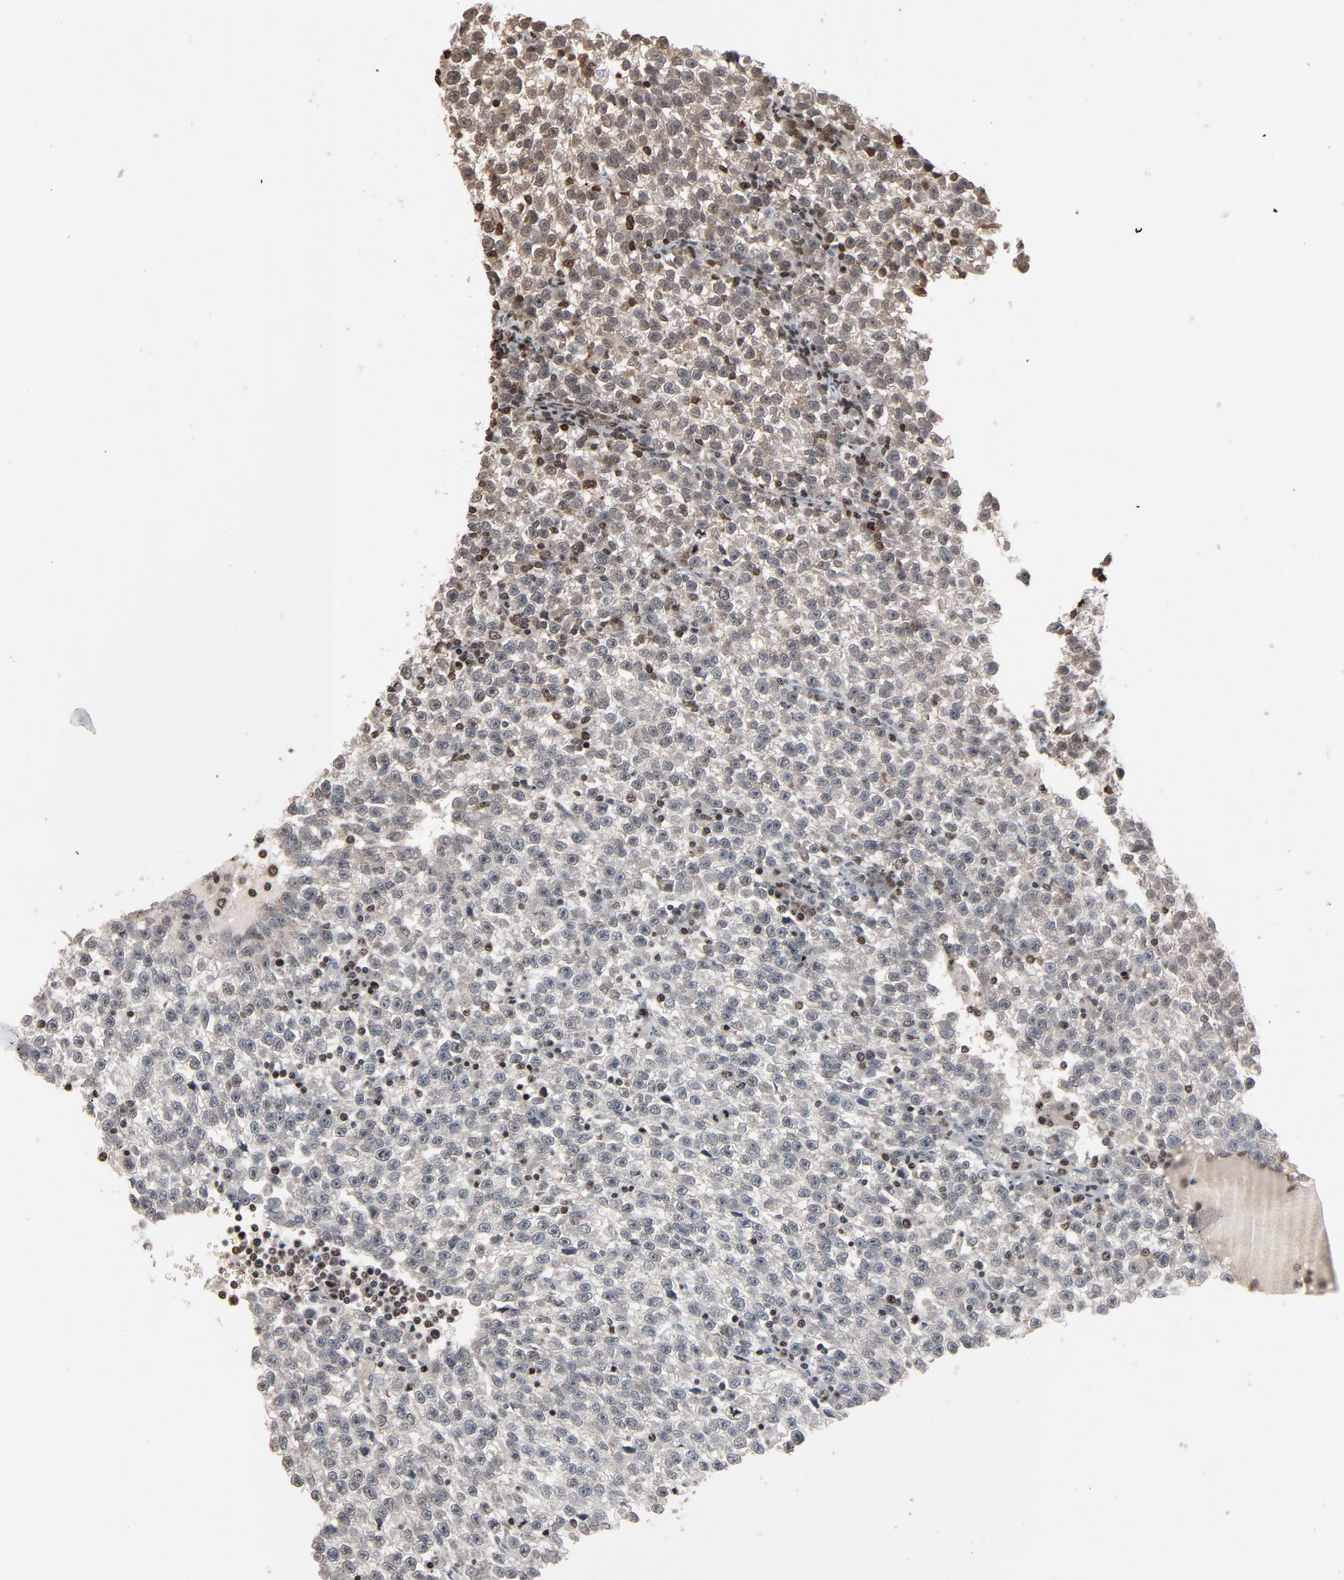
{"staining": {"intensity": "weak", "quantity": "25%-75%", "location": "nuclear"}, "tissue": "testis cancer", "cell_type": "Tumor cells", "image_type": "cancer", "snomed": [{"axis": "morphology", "description": "Seminoma, NOS"}, {"axis": "topography", "description": "Testis"}], "caption": "Protein staining of testis cancer tissue shows weak nuclear staining in approximately 25%-75% of tumor cells.", "gene": "RPS6KA3", "patient": {"sex": "male", "age": 35}}